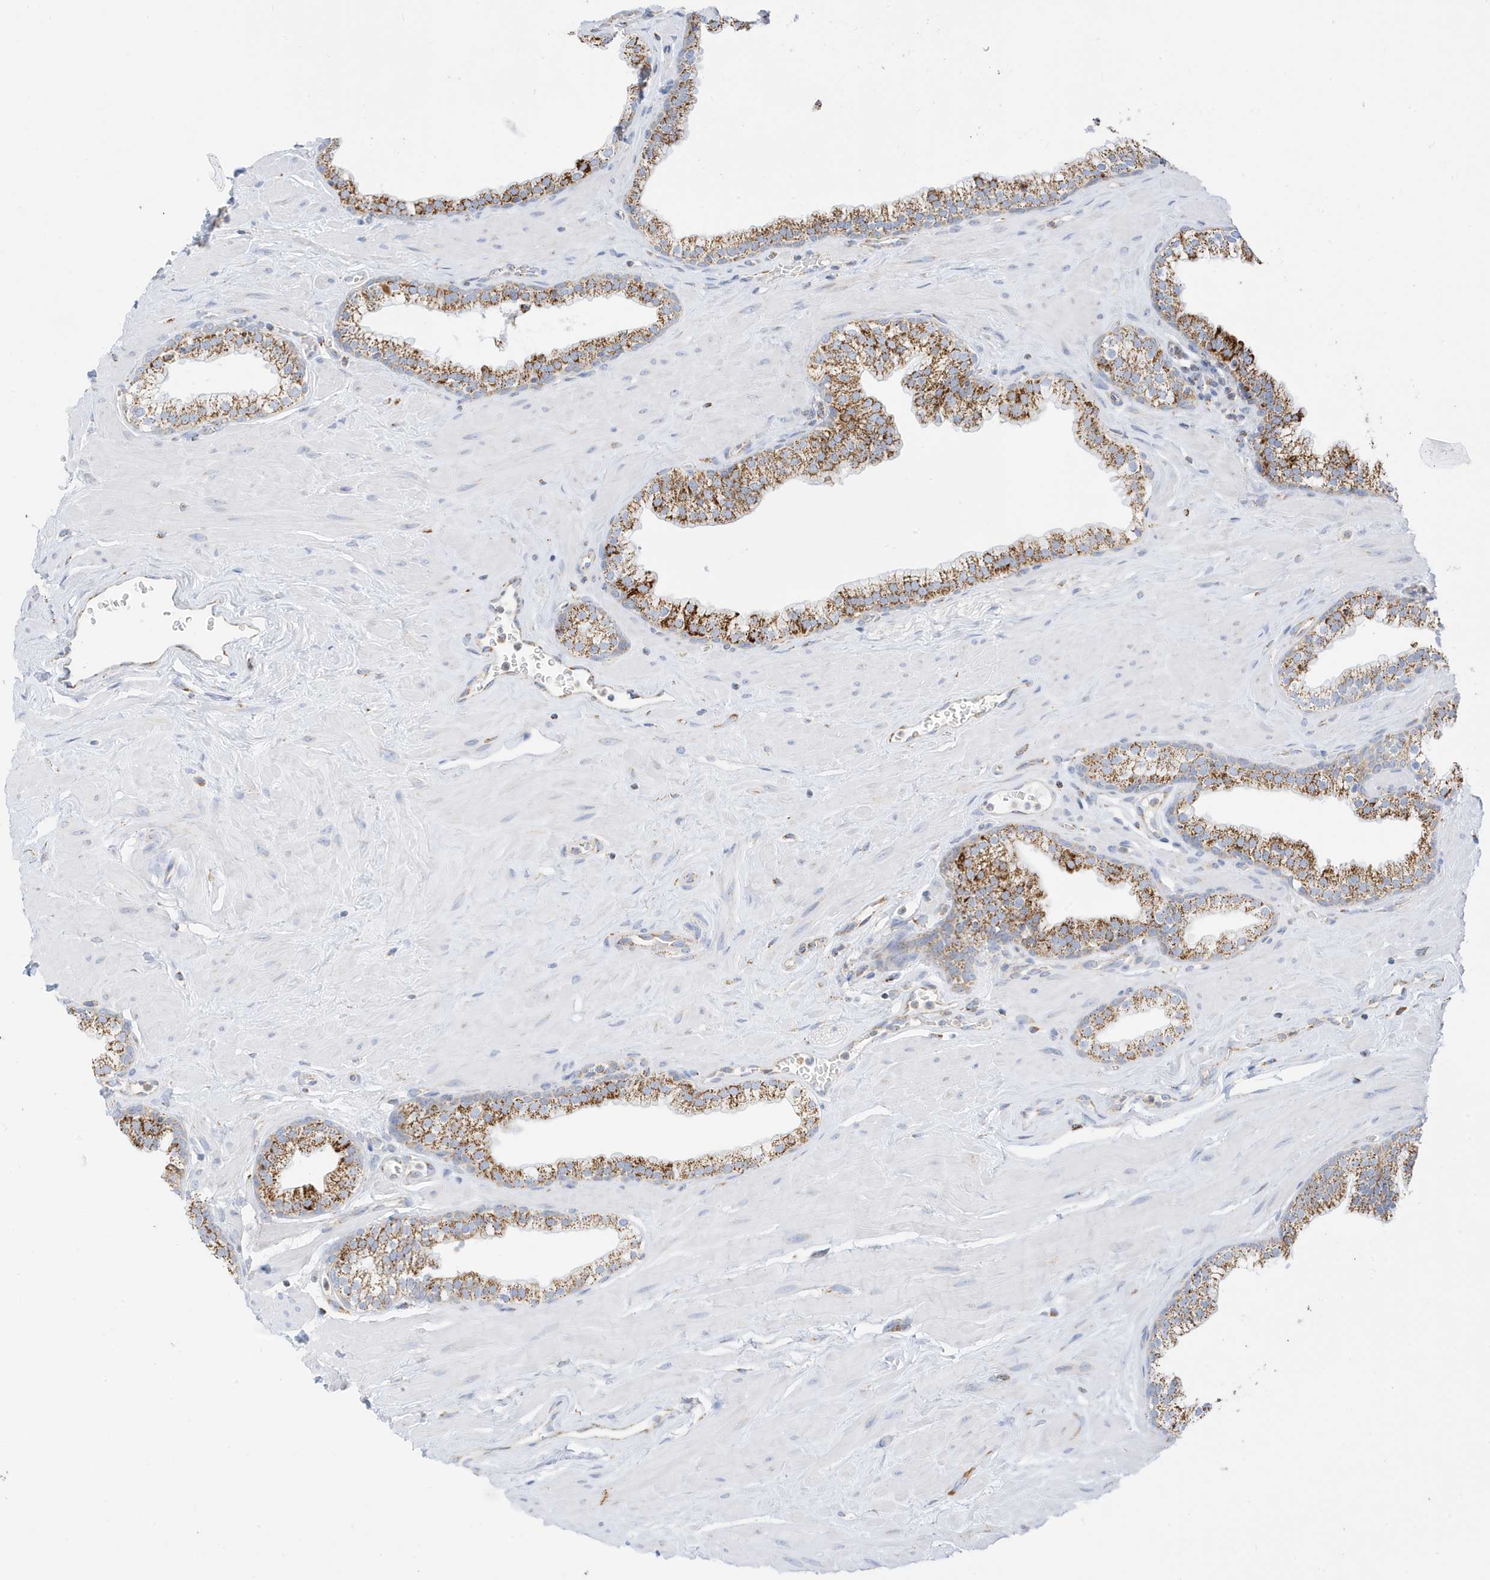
{"staining": {"intensity": "strong", "quantity": ">75%", "location": "cytoplasmic/membranous"}, "tissue": "prostate", "cell_type": "Glandular cells", "image_type": "normal", "snomed": [{"axis": "morphology", "description": "Normal tissue, NOS"}, {"axis": "morphology", "description": "Urothelial carcinoma, Low grade"}, {"axis": "topography", "description": "Urinary bladder"}, {"axis": "topography", "description": "Prostate"}], "caption": "Immunohistochemistry (IHC) (DAB) staining of unremarkable prostate shows strong cytoplasmic/membranous protein staining in about >75% of glandular cells. (DAB IHC, brown staining for protein, blue staining for nuclei).", "gene": "CAPN13", "patient": {"sex": "male", "age": 60}}